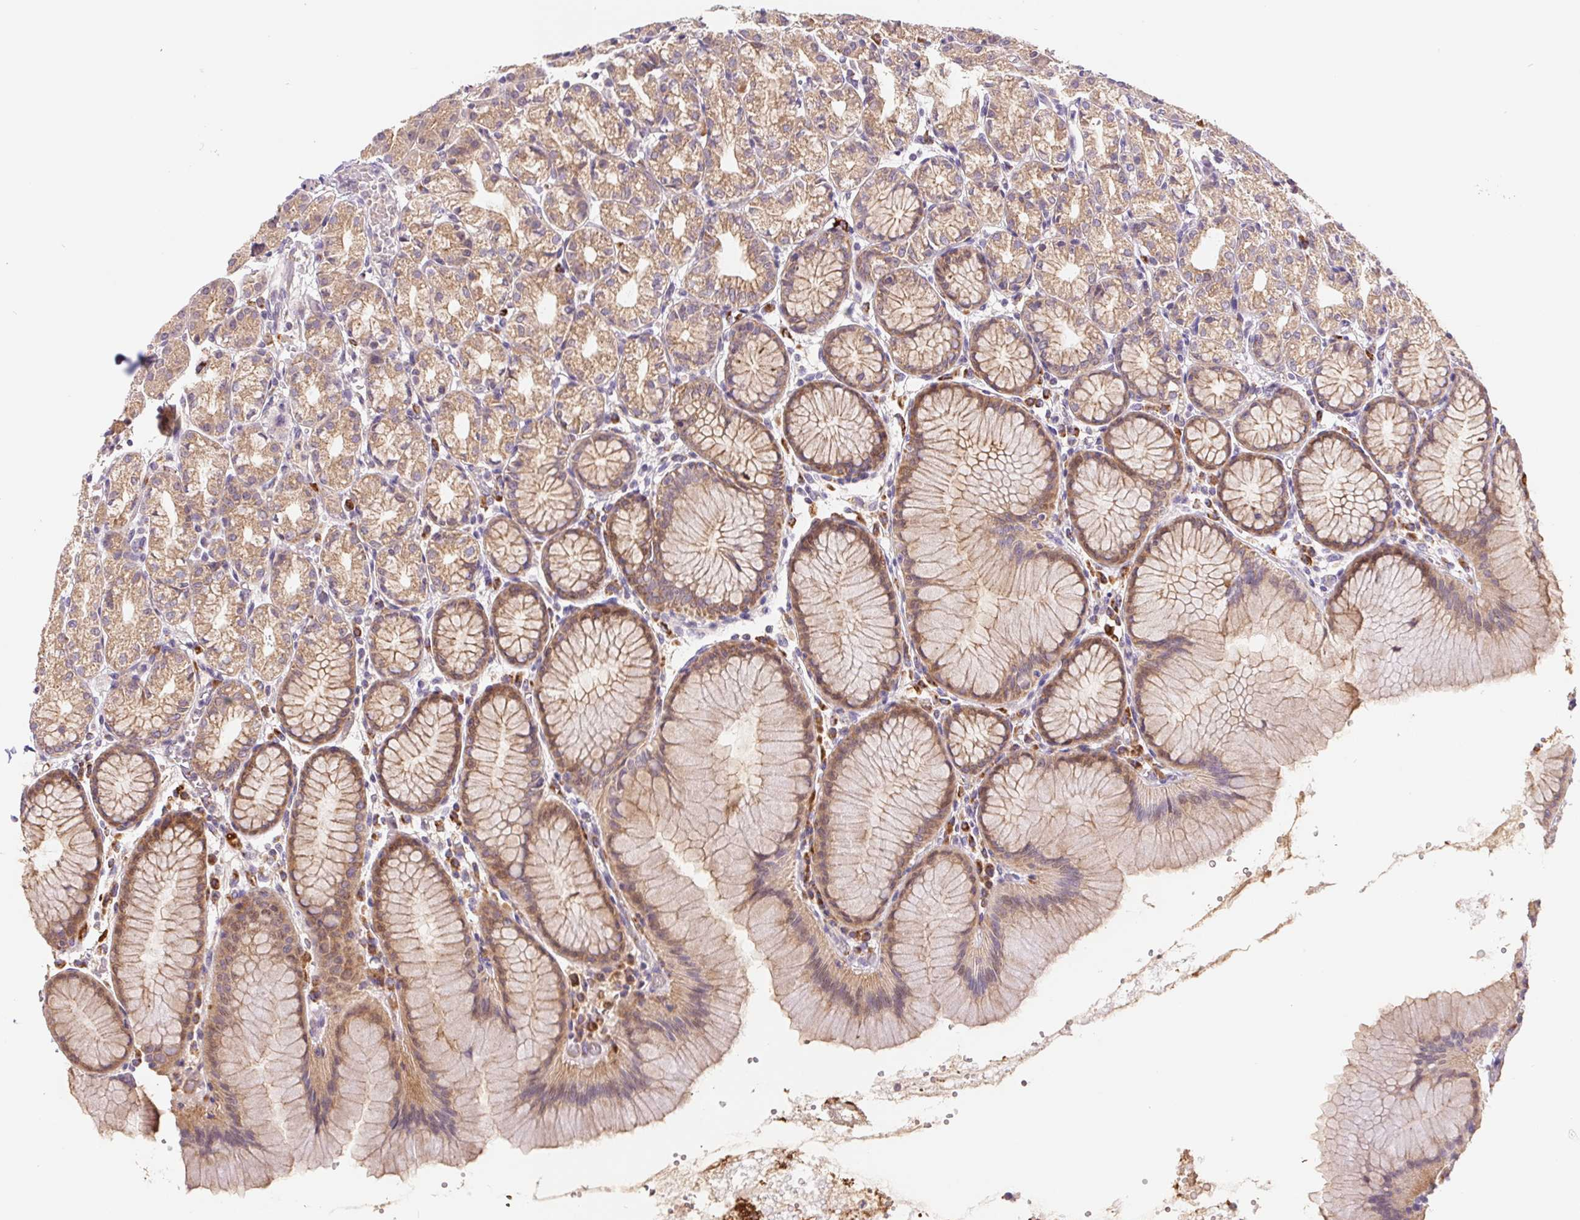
{"staining": {"intensity": "moderate", "quantity": "25%-75%", "location": "cytoplasmic/membranous"}, "tissue": "stomach", "cell_type": "Glandular cells", "image_type": "normal", "snomed": [{"axis": "morphology", "description": "Normal tissue, NOS"}, {"axis": "topography", "description": "Stomach"}], "caption": "Immunohistochemical staining of normal human stomach reveals moderate cytoplasmic/membranous protein staining in approximately 25%-75% of glandular cells. Using DAB (brown) and hematoxylin (blue) stains, captured at high magnification using brightfield microscopy.", "gene": "EMC6", "patient": {"sex": "female", "age": 57}}